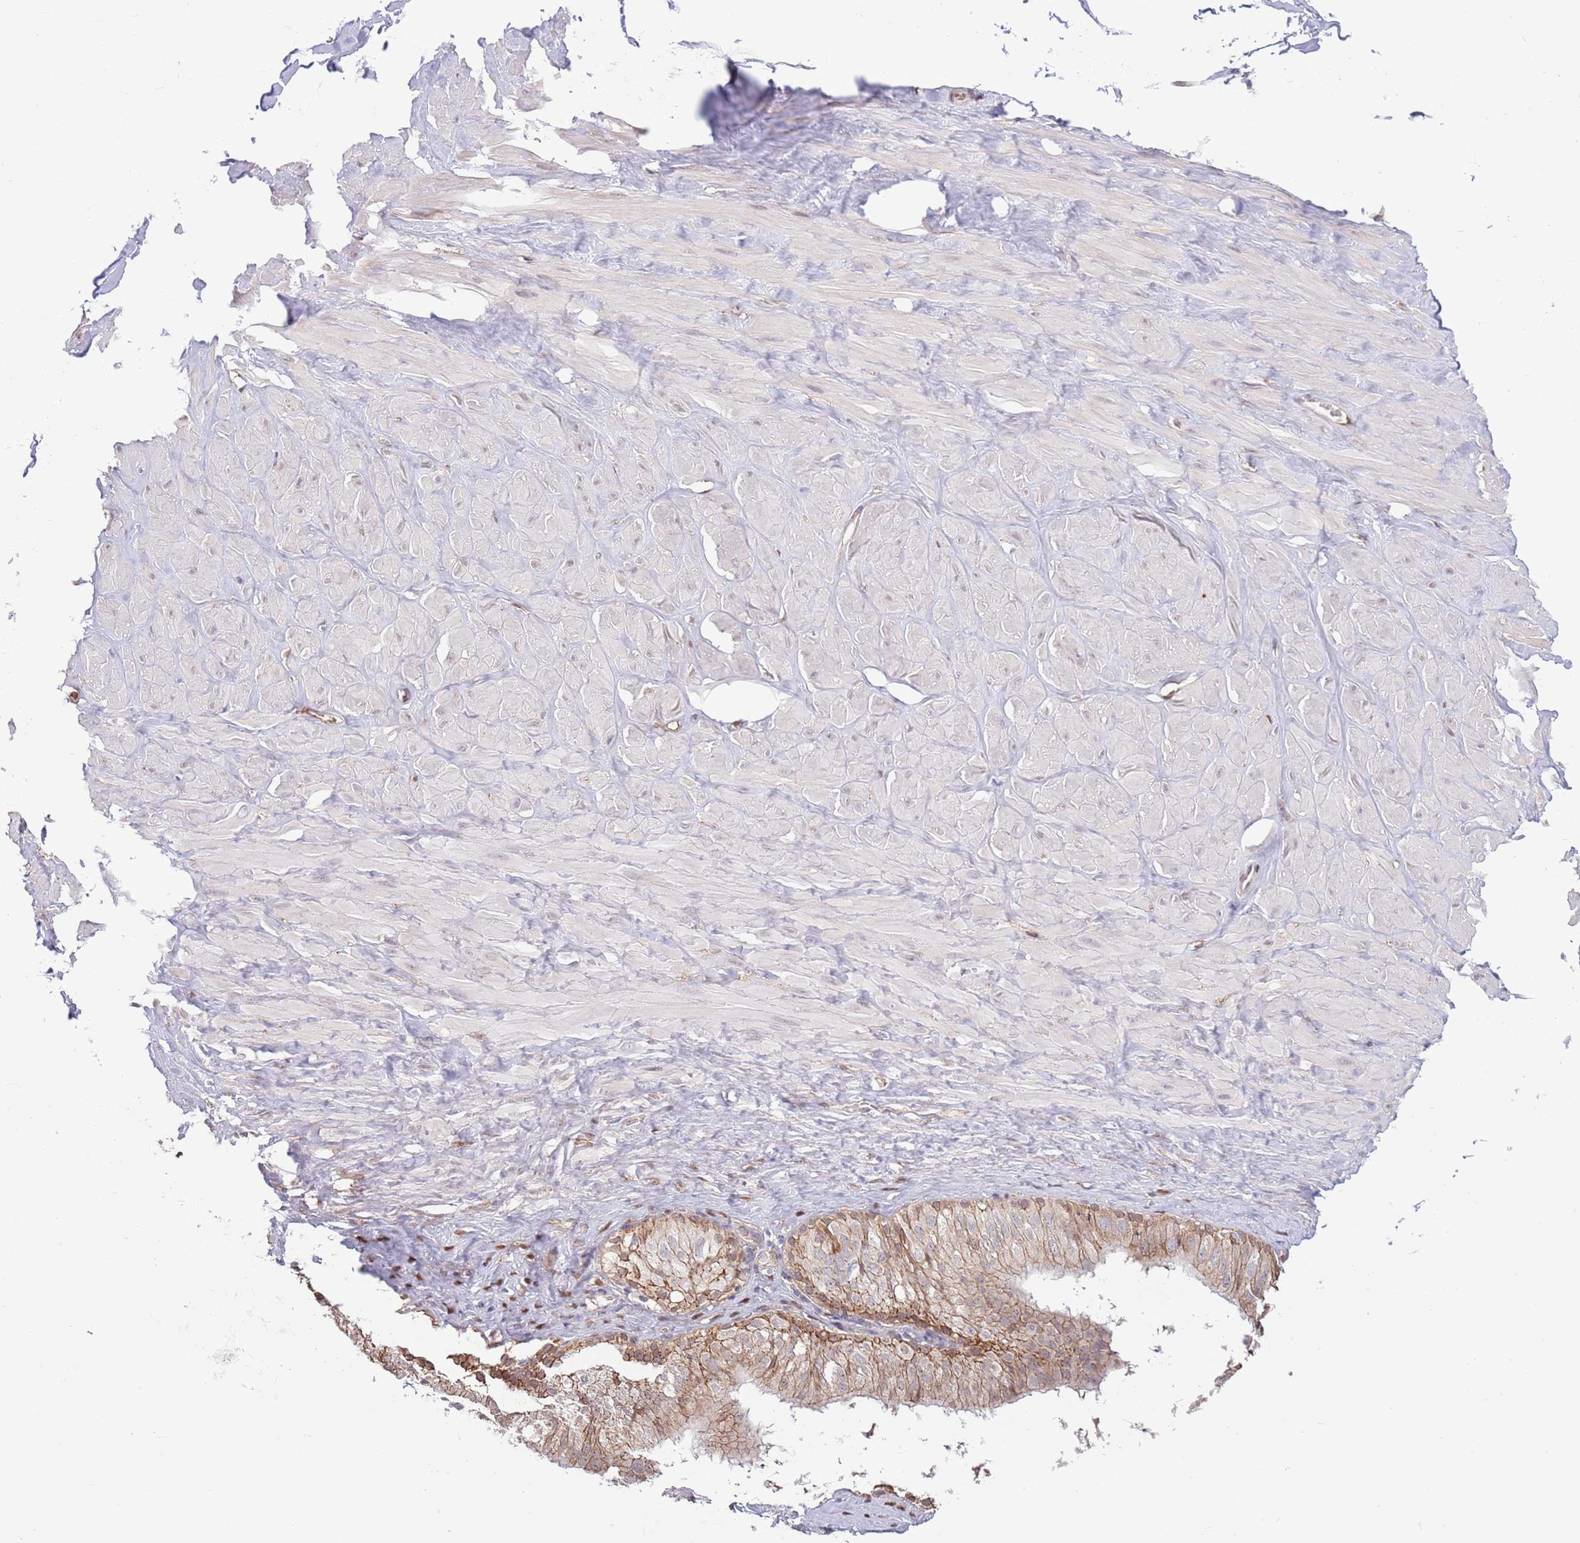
{"staining": {"intensity": "weak", "quantity": ">75%", "location": "cytoplasmic/membranous"}, "tissue": "adipose tissue", "cell_type": "Adipocytes", "image_type": "normal", "snomed": [{"axis": "morphology", "description": "Normal tissue, NOS"}, {"axis": "topography", "description": "Soft tissue"}, {"axis": "topography", "description": "Adipose tissue"}, {"axis": "topography", "description": "Vascular tissue"}, {"axis": "topography", "description": "Peripheral nerve tissue"}], "caption": "Human adipose tissue stained for a protein (brown) demonstrates weak cytoplasmic/membranous positive expression in about >75% of adipocytes.", "gene": "ARL2BP", "patient": {"sex": "male", "age": 46}}